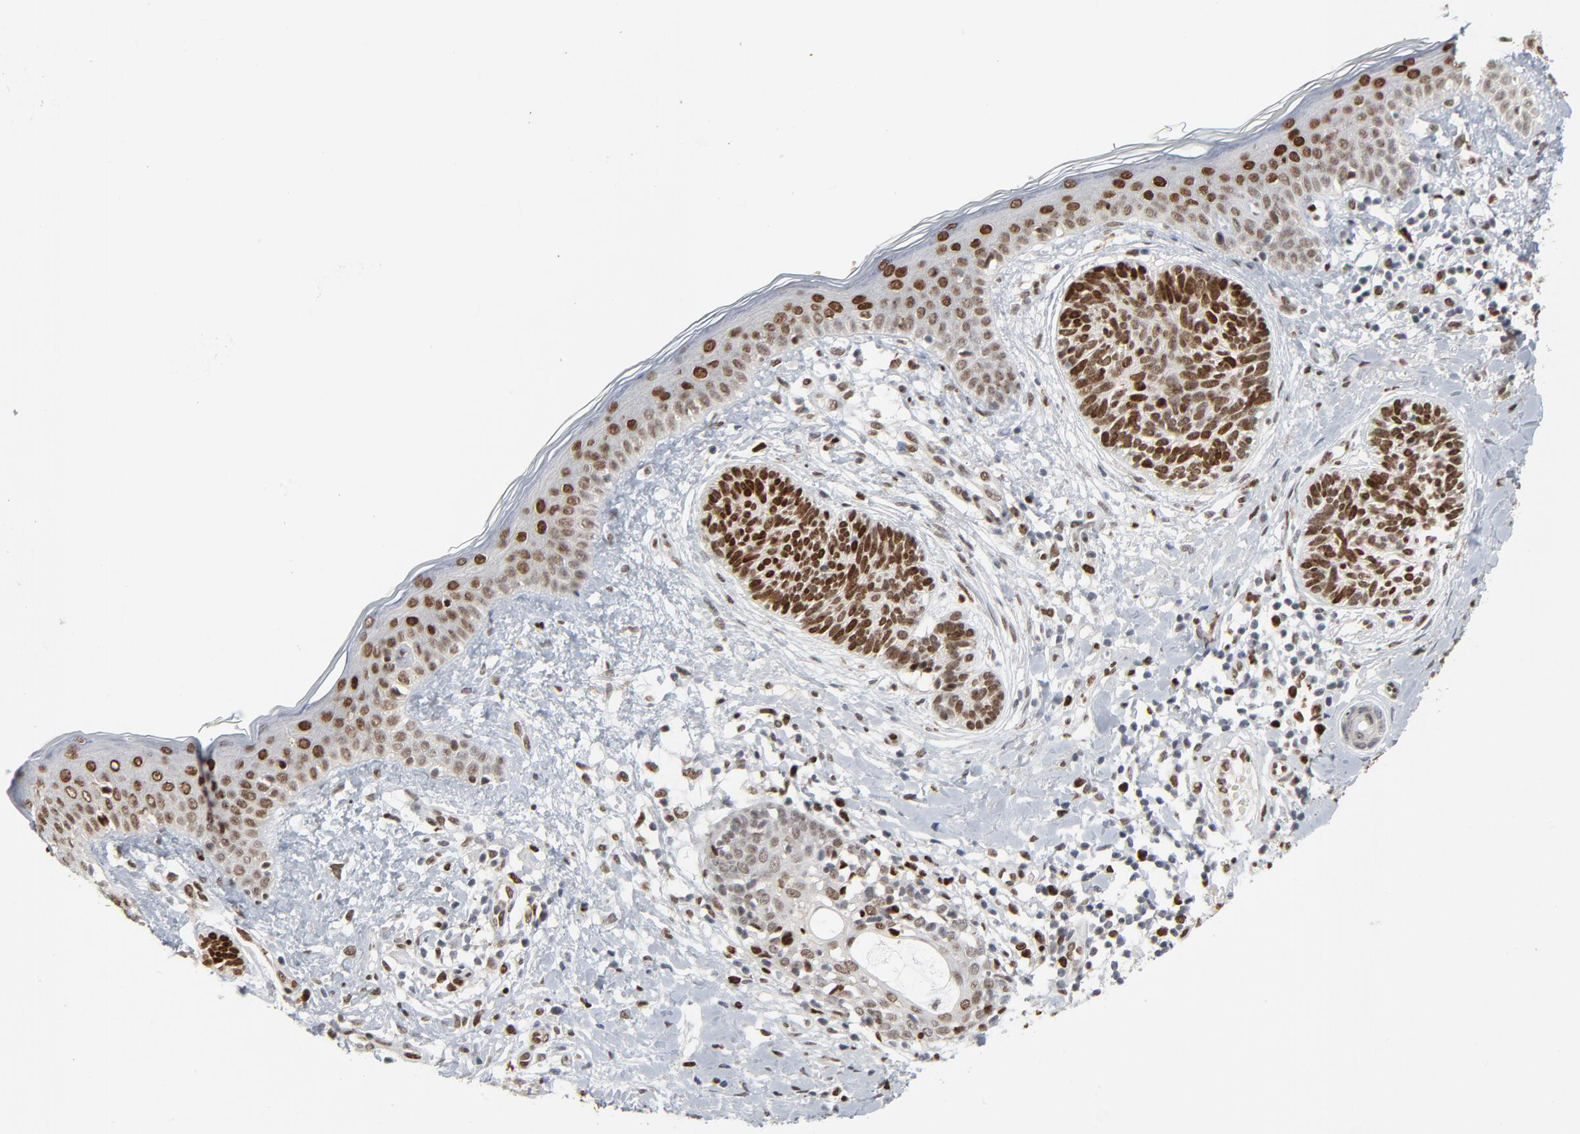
{"staining": {"intensity": "strong", "quantity": ">75%", "location": "nuclear"}, "tissue": "skin cancer", "cell_type": "Tumor cells", "image_type": "cancer", "snomed": [{"axis": "morphology", "description": "Normal tissue, NOS"}, {"axis": "morphology", "description": "Basal cell carcinoma"}, {"axis": "topography", "description": "Skin"}], "caption": "Immunohistochemical staining of skin cancer (basal cell carcinoma) displays high levels of strong nuclear expression in about >75% of tumor cells.", "gene": "CUX1", "patient": {"sex": "male", "age": 63}}